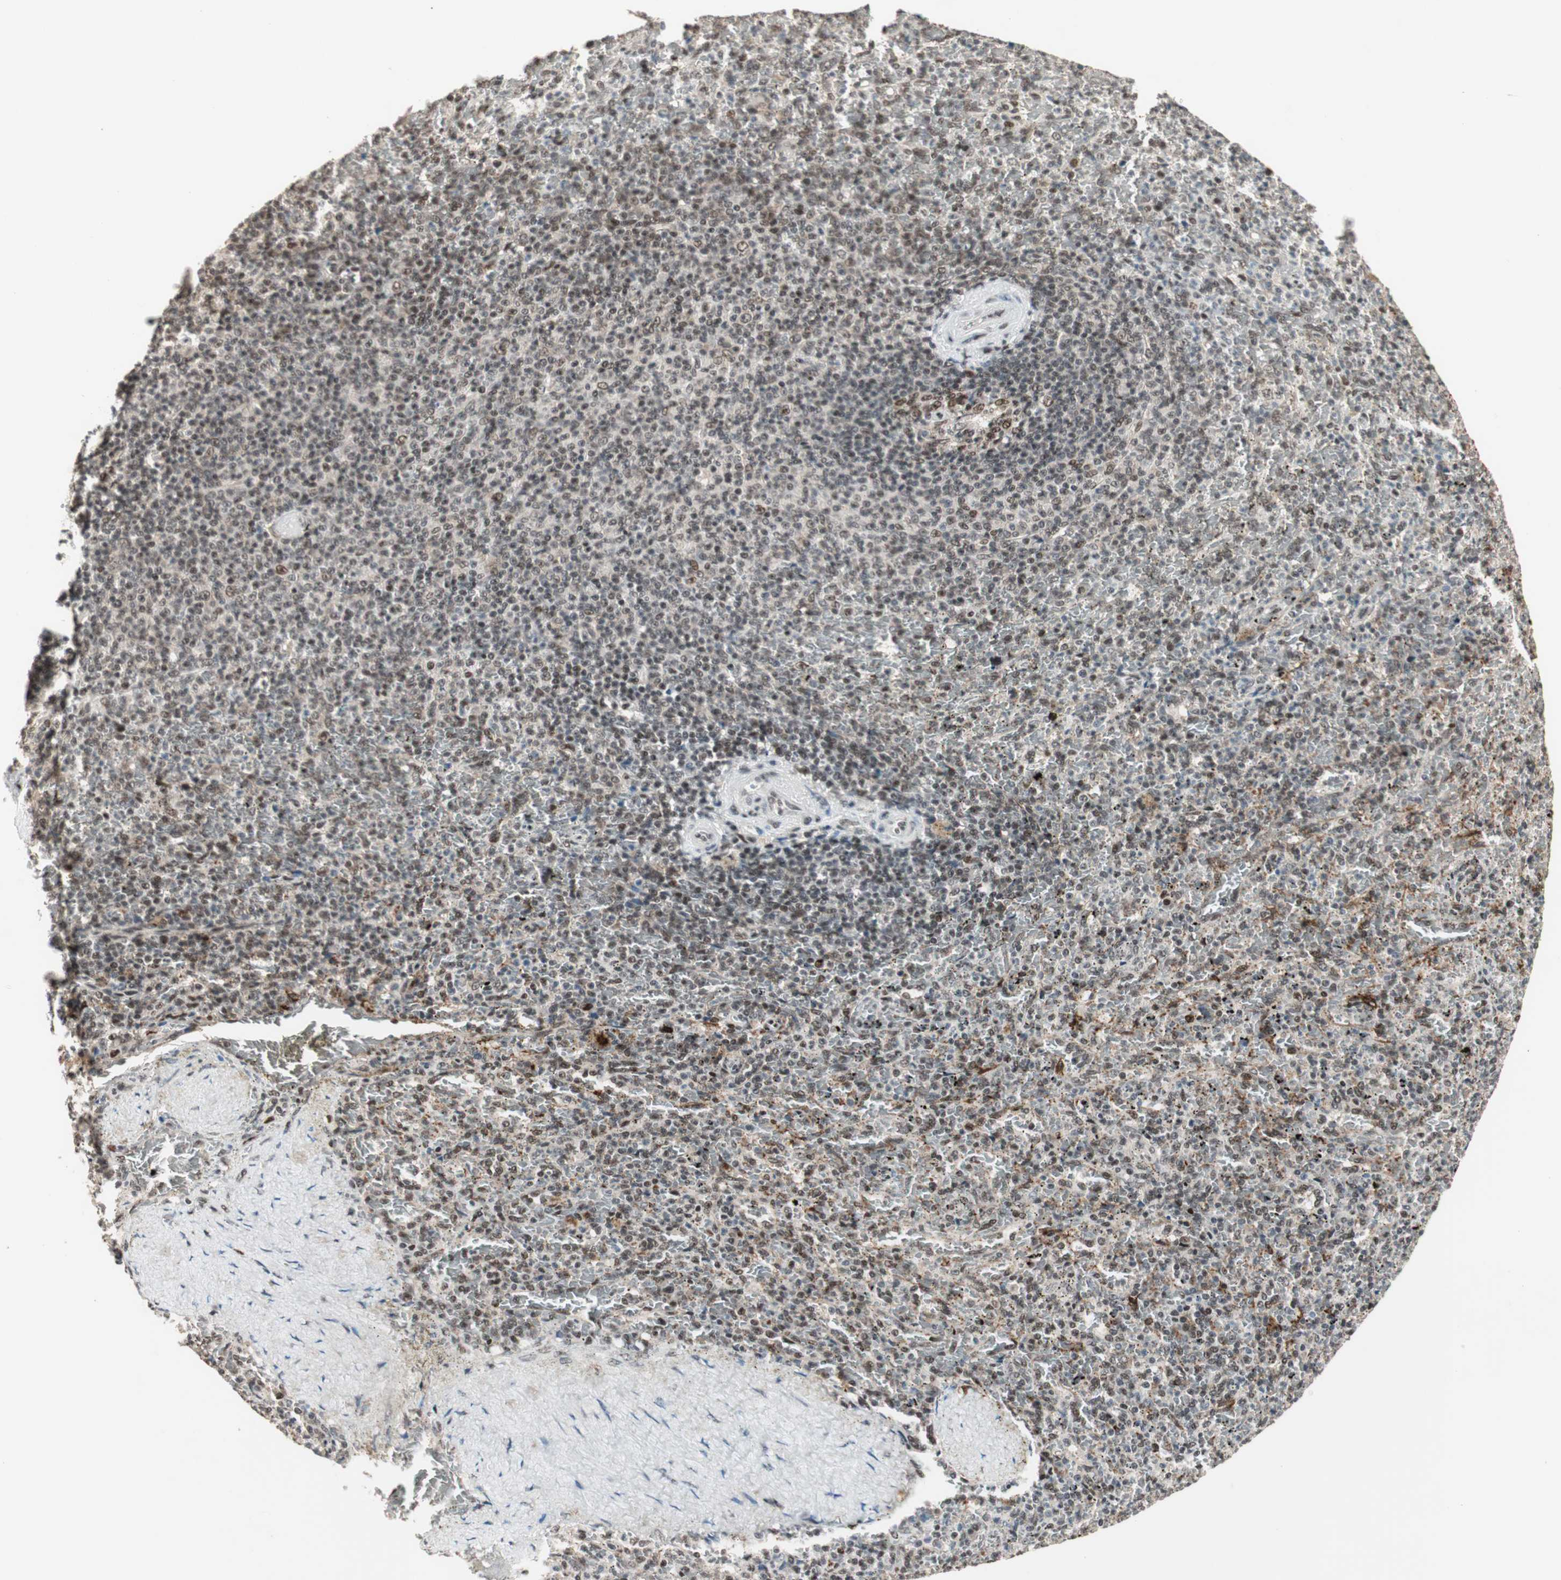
{"staining": {"intensity": "moderate", "quantity": "25%-75%", "location": "nuclear"}, "tissue": "spleen", "cell_type": "Cells in red pulp", "image_type": "normal", "snomed": [{"axis": "morphology", "description": "Normal tissue, NOS"}, {"axis": "topography", "description": "Spleen"}], "caption": "This is an image of immunohistochemistry (IHC) staining of normal spleen, which shows moderate positivity in the nuclear of cells in red pulp.", "gene": "MDC1", "patient": {"sex": "female", "age": 43}}